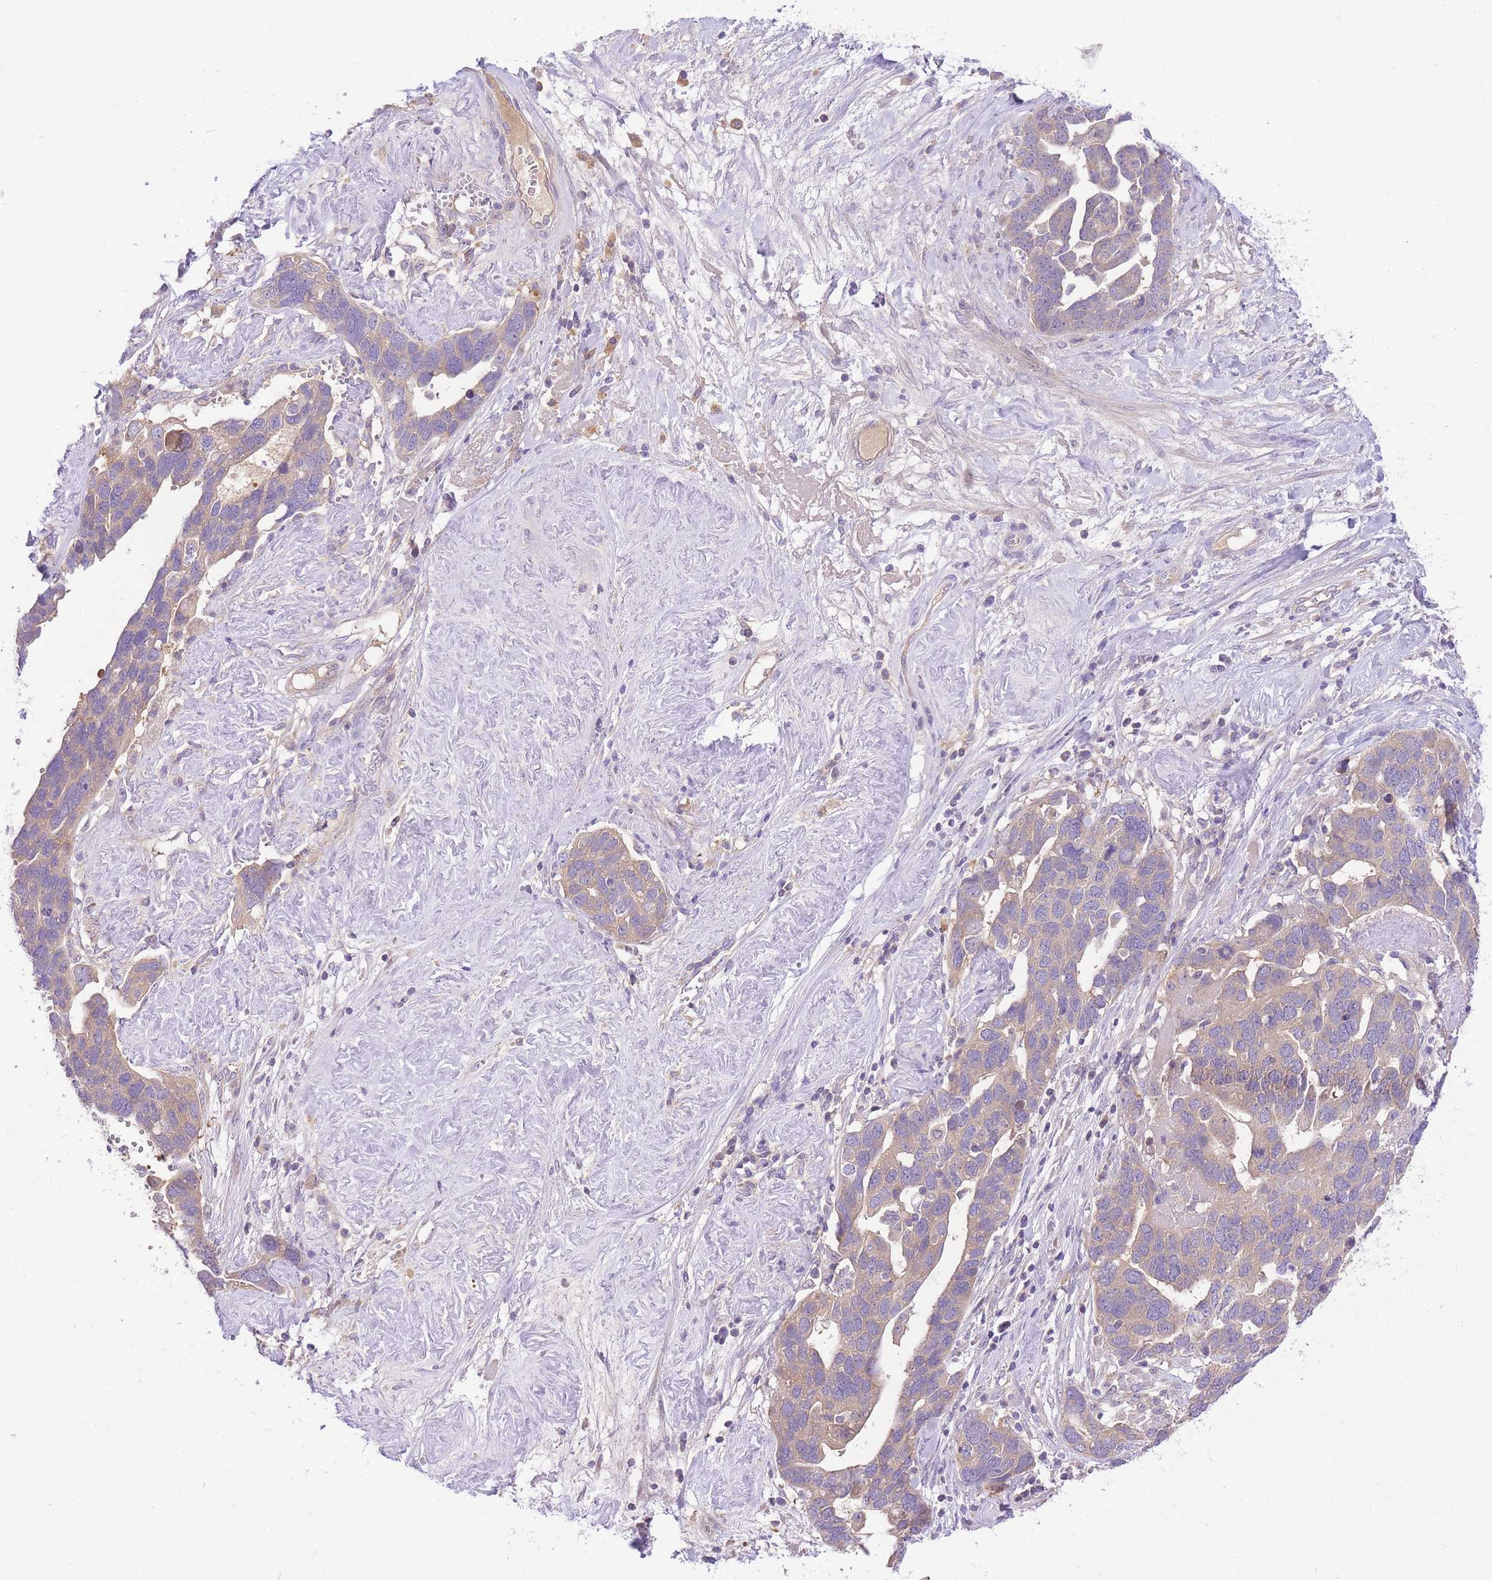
{"staining": {"intensity": "weak", "quantity": "25%-75%", "location": "cytoplasmic/membranous"}, "tissue": "ovarian cancer", "cell_type": "Tumor cells", "image_type": "cancer", "snomed": [{"axis": "morphology", "description": "Cystadenocarcinoma, serous, NOS"}, {"axis": "topography", "description": "Ovary"}], "caption": "Protein analysis of ovarian serous cystadenocarcinoma tissue shows weak cytoplasmic/membranous positivity in about 25%-75% of tumor cells.", "gene": "LIPH", "patient": {"sex": "female", "age": 54}}